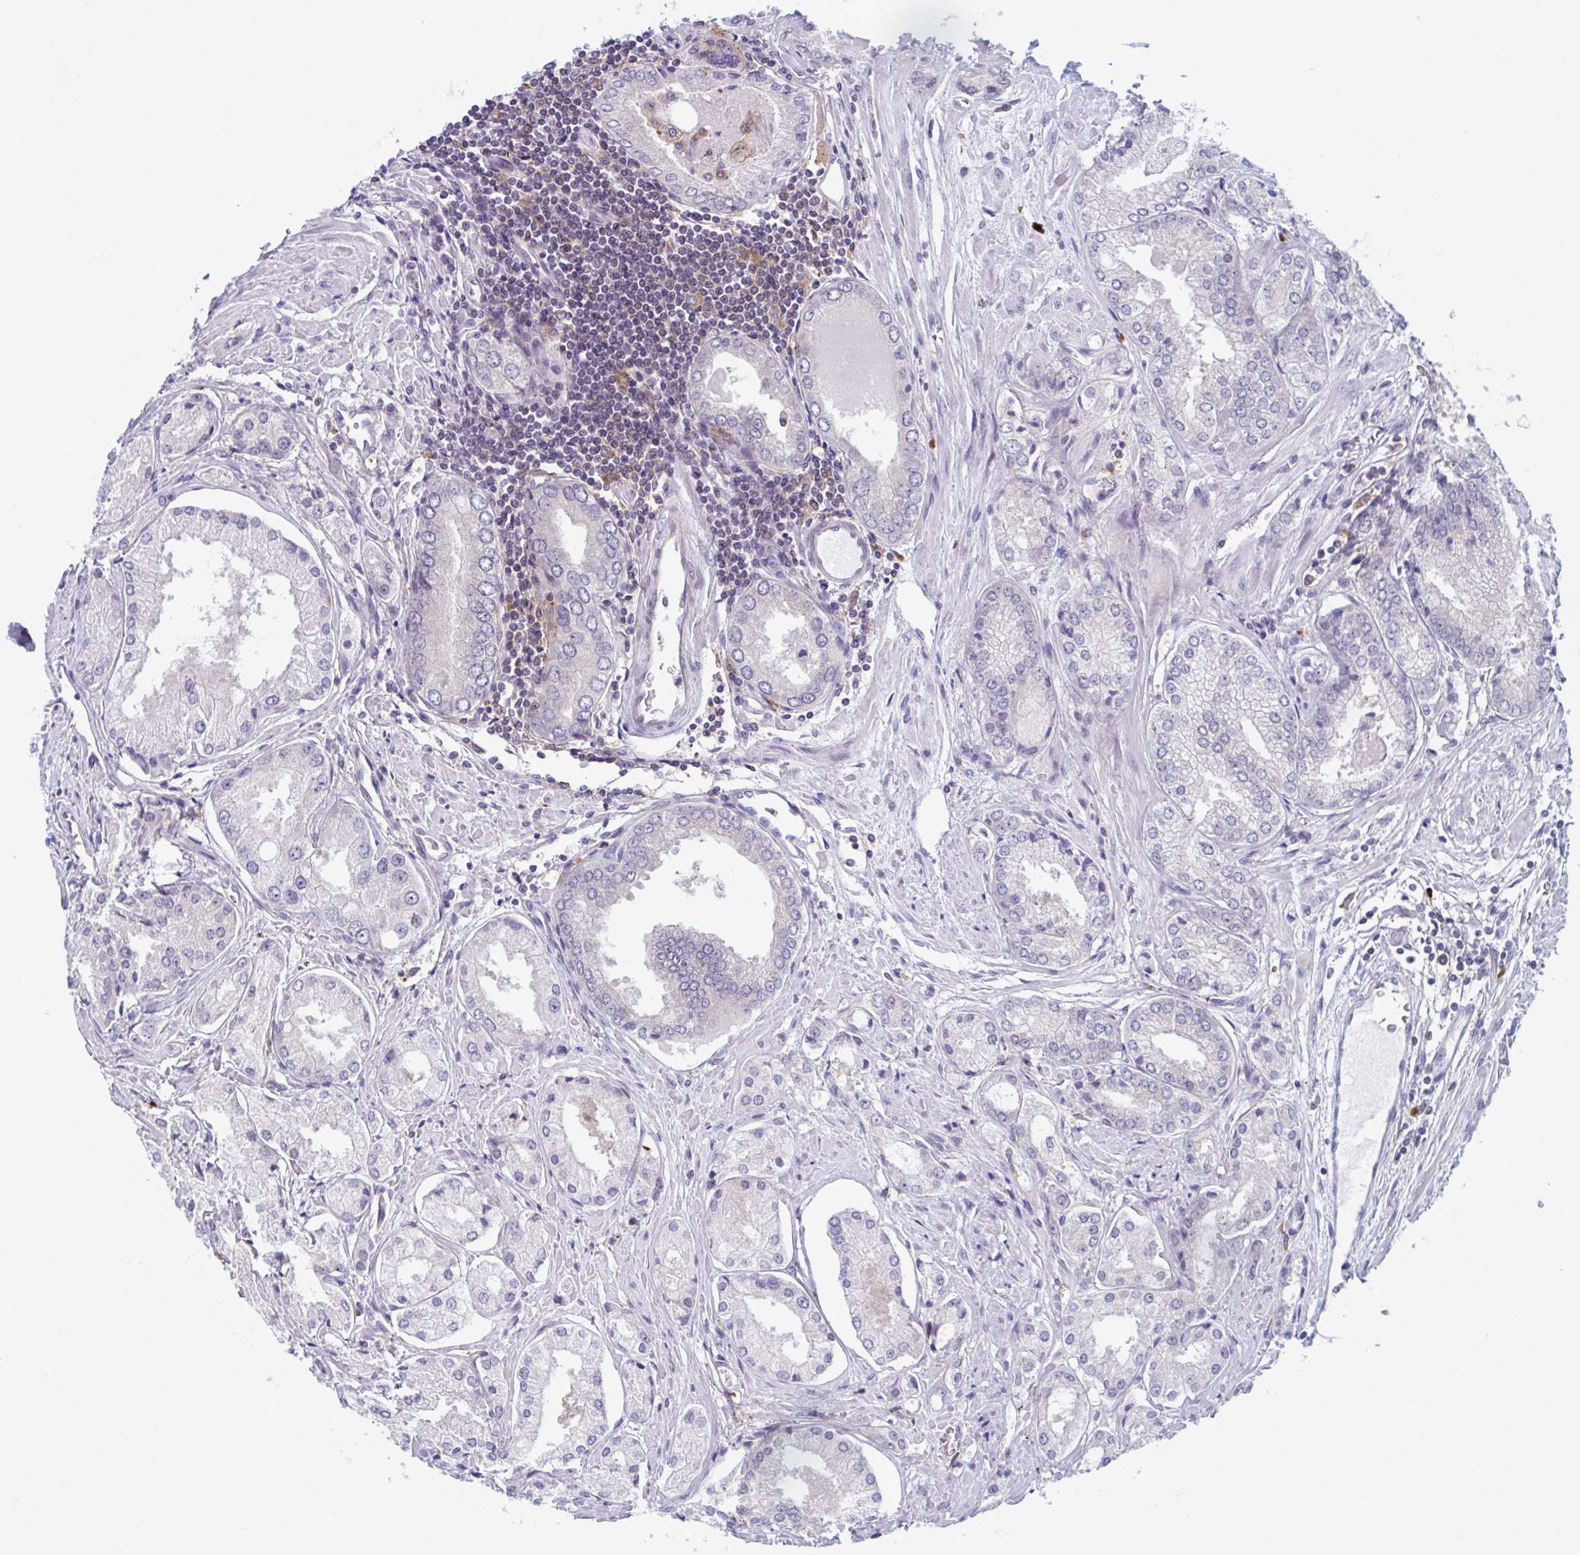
{"staining": {"intensity": "negative", "quantity": "none", "location": "none"}, "tissue": "prostate cancer", "cell_type": "Tumor cells", "image_type": "cancer", "snomed": [{"axis": "morphology", "description": "Adenocarcinoma, Low grade"}, {"axis": "topography", "description": "Prostate"}], "caption": "IHC photomicrograph of neoplastic tissue: human prostate cancer (low-grade adenocarcinoma) stained with DAB reveals no significant protein staining in tumor cells.", "gene": "ADAT3", "patient": {"sex": "male", "age": 68}}